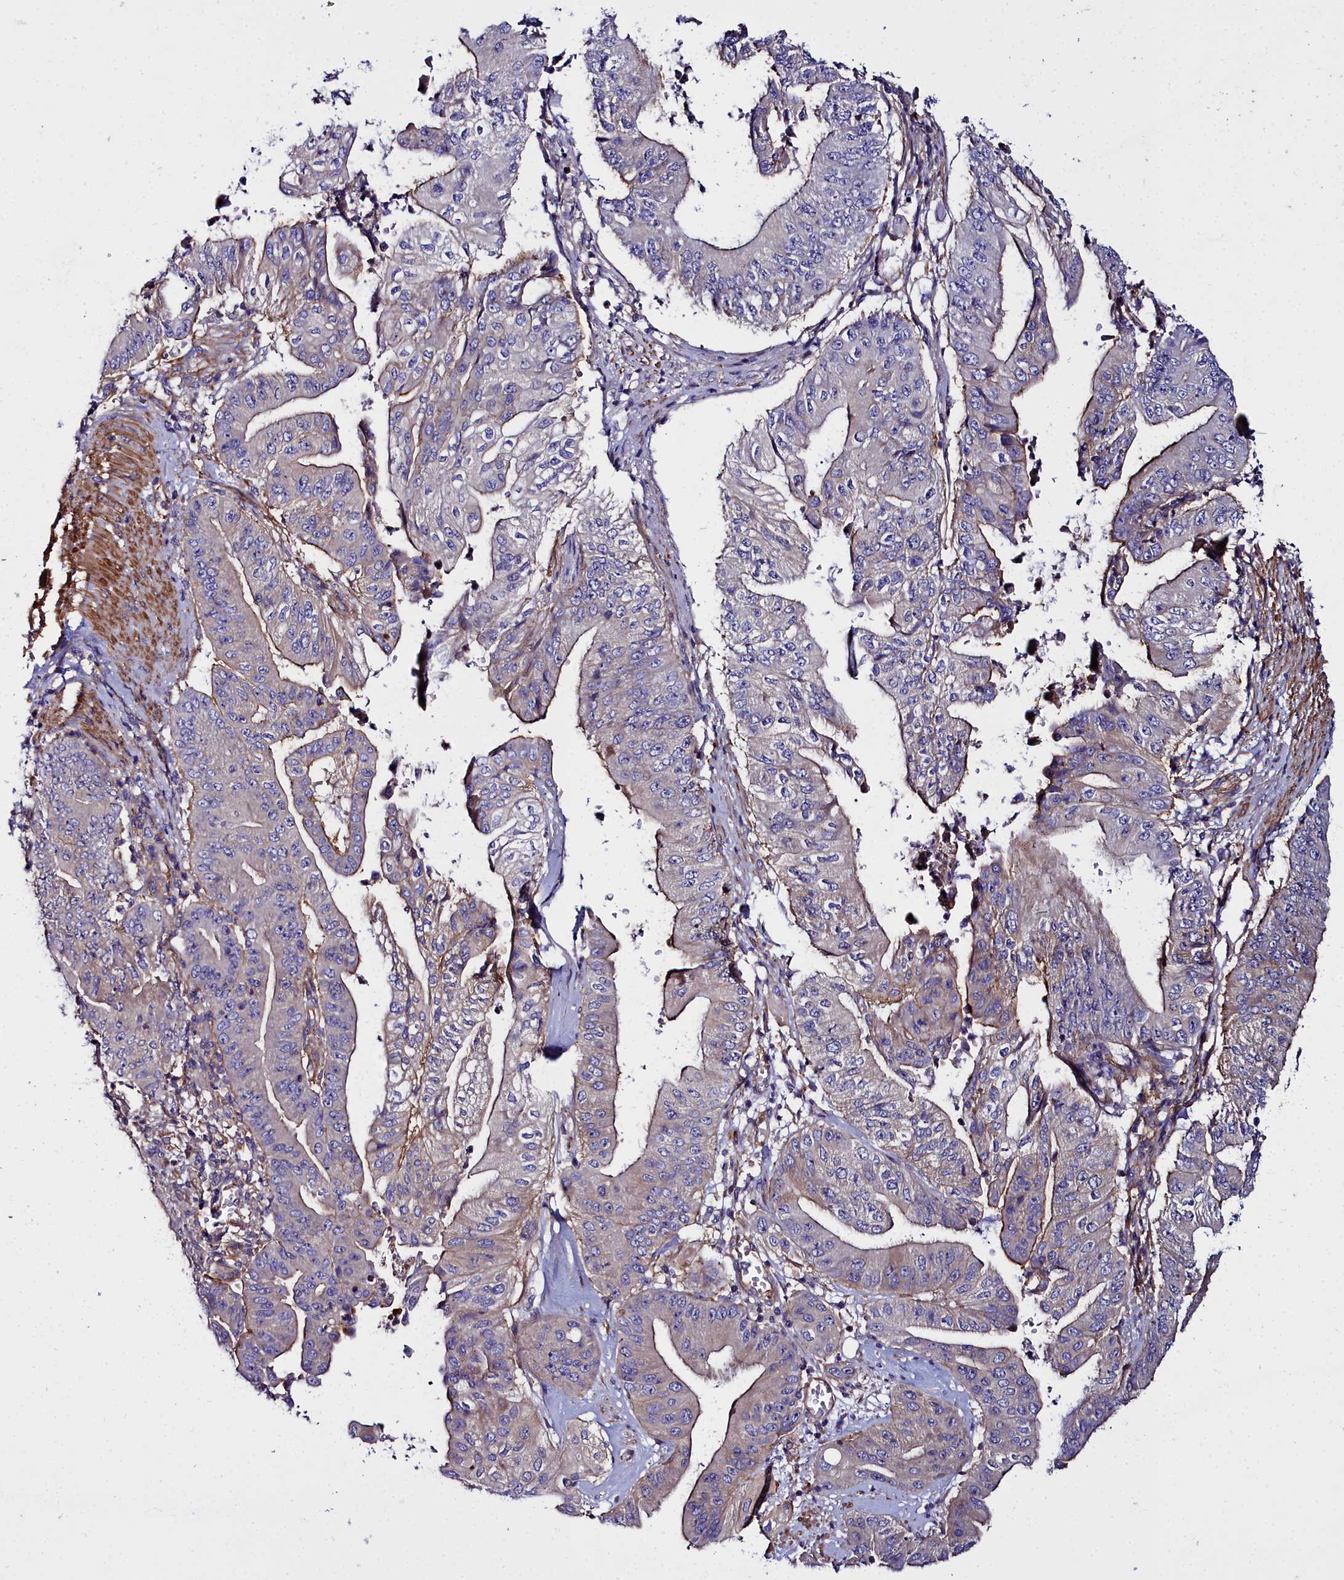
{"staining": {"intensity": "moderate", "quantity": "<25%", "location": "cytoplasmic/membranous"}, "tissue": "pancreatic cancer", "cell_type": "Tumor cells", "image_type": "cancer", "snomed": [{"axis": "morphology", "description": "Adenocarcinoma, NOS"}, {"axis": "topography", "description": "Pancreas"}], "caption": "Immunohistochemistry (IHC) (DAB (3,3'-diaminobenzidine)) staining of pancreatic cancer (adenocarcinoma) reveals moderate cytoplasmic/membranous protein staining in approximately <25% of tumor cells.", "gene": "FADS3", "patient": {"sex": "female", "age": 77}}